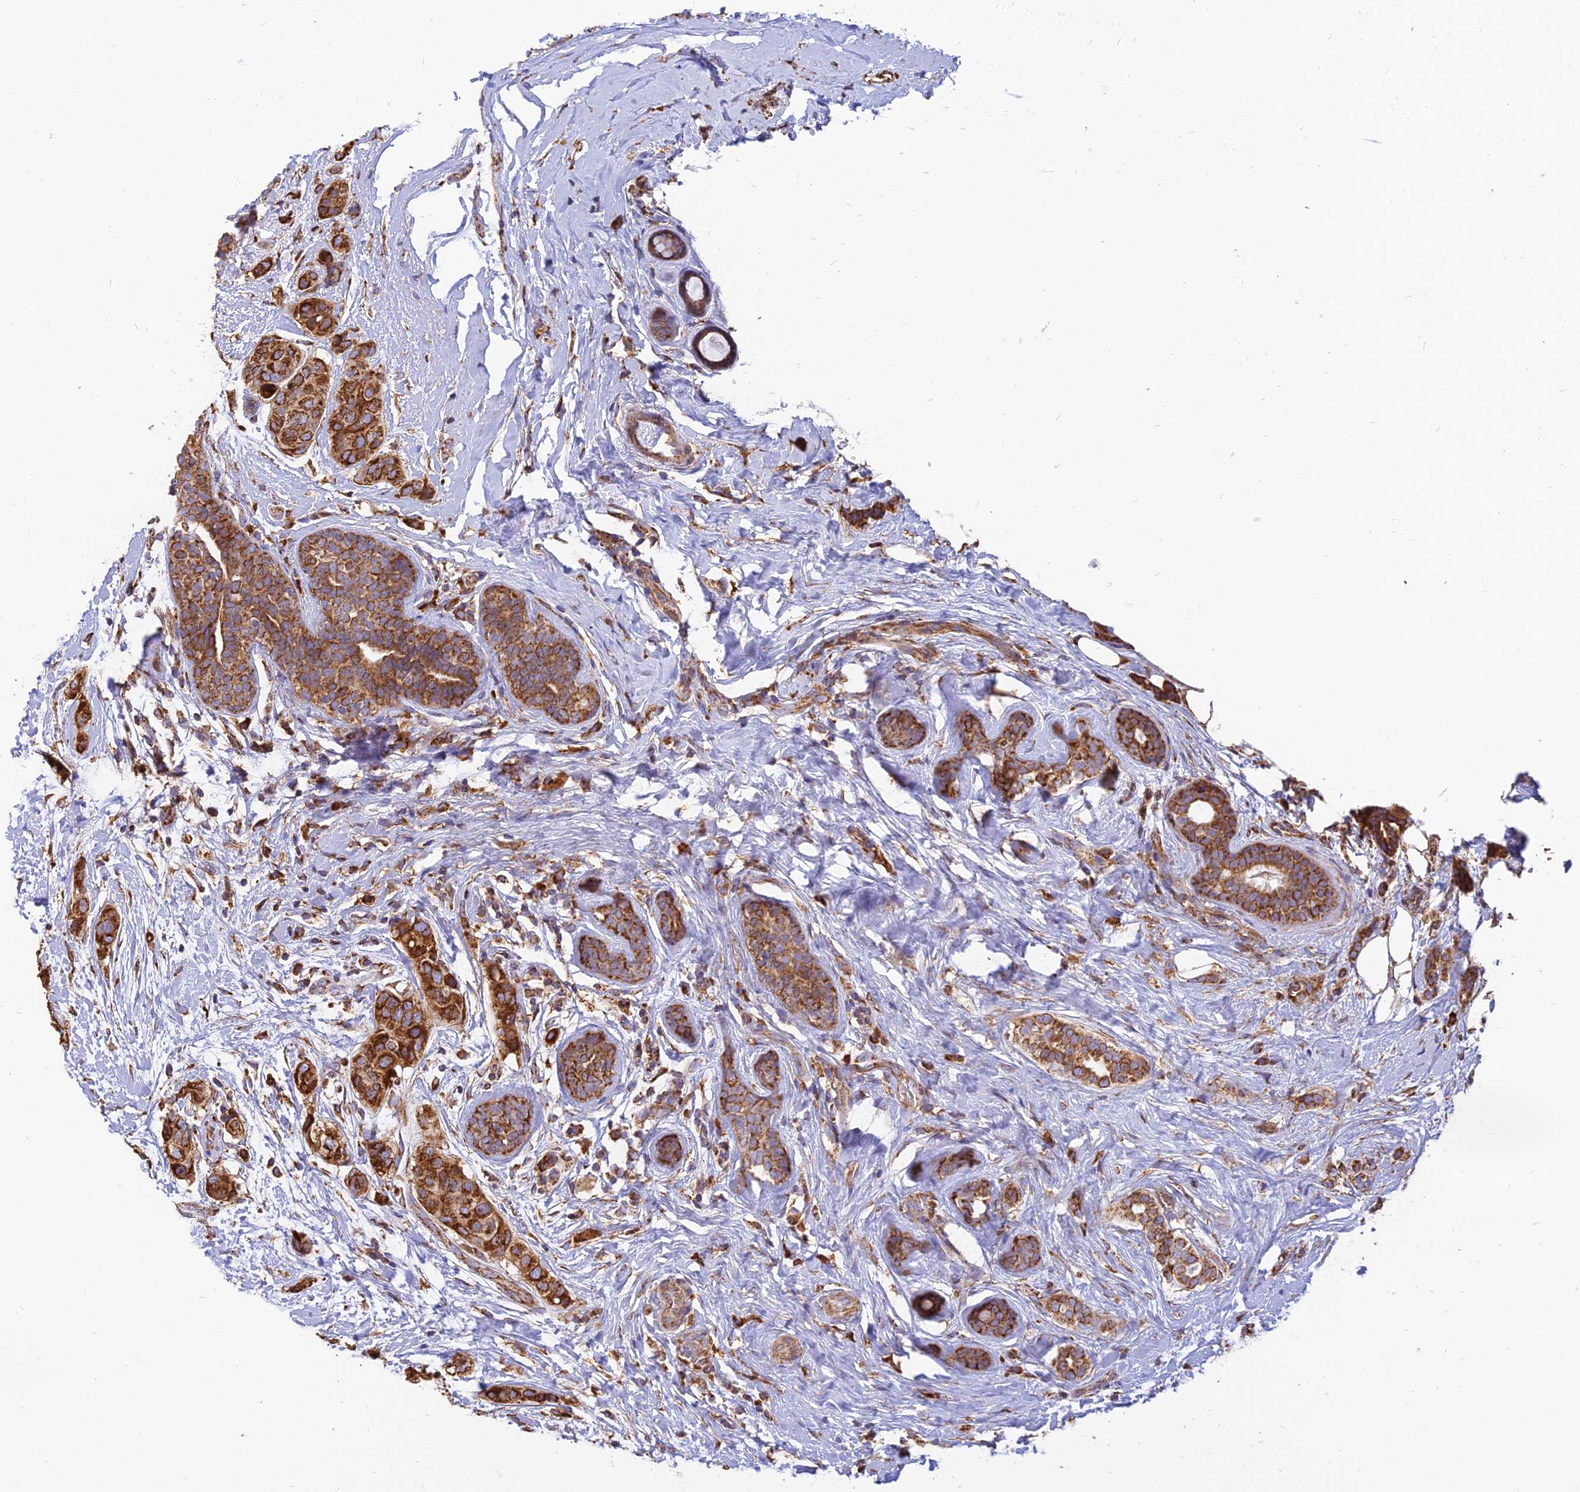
{"staining": {"intensity": "strong", "quantity": ">75%", "location": "cytoplasmic/membranous"}, "tissue": "breast cancer", "cell_type": "Tumor cells", "image_type": "cancer", "snomed": [{"axis": "morphology", "description": "Lobular carcinoma"}, {"axis": "topography", "description": "Breast"}], "caption": "Breast cancer (lobular carcinoma) was stained to show a protein in brown. There is high levels of strong cytoplasmic/membranous staining in about >75% of tumor cells.", "gene": "THUMPD2", "patient": {"sex": "female", "age": 51}}